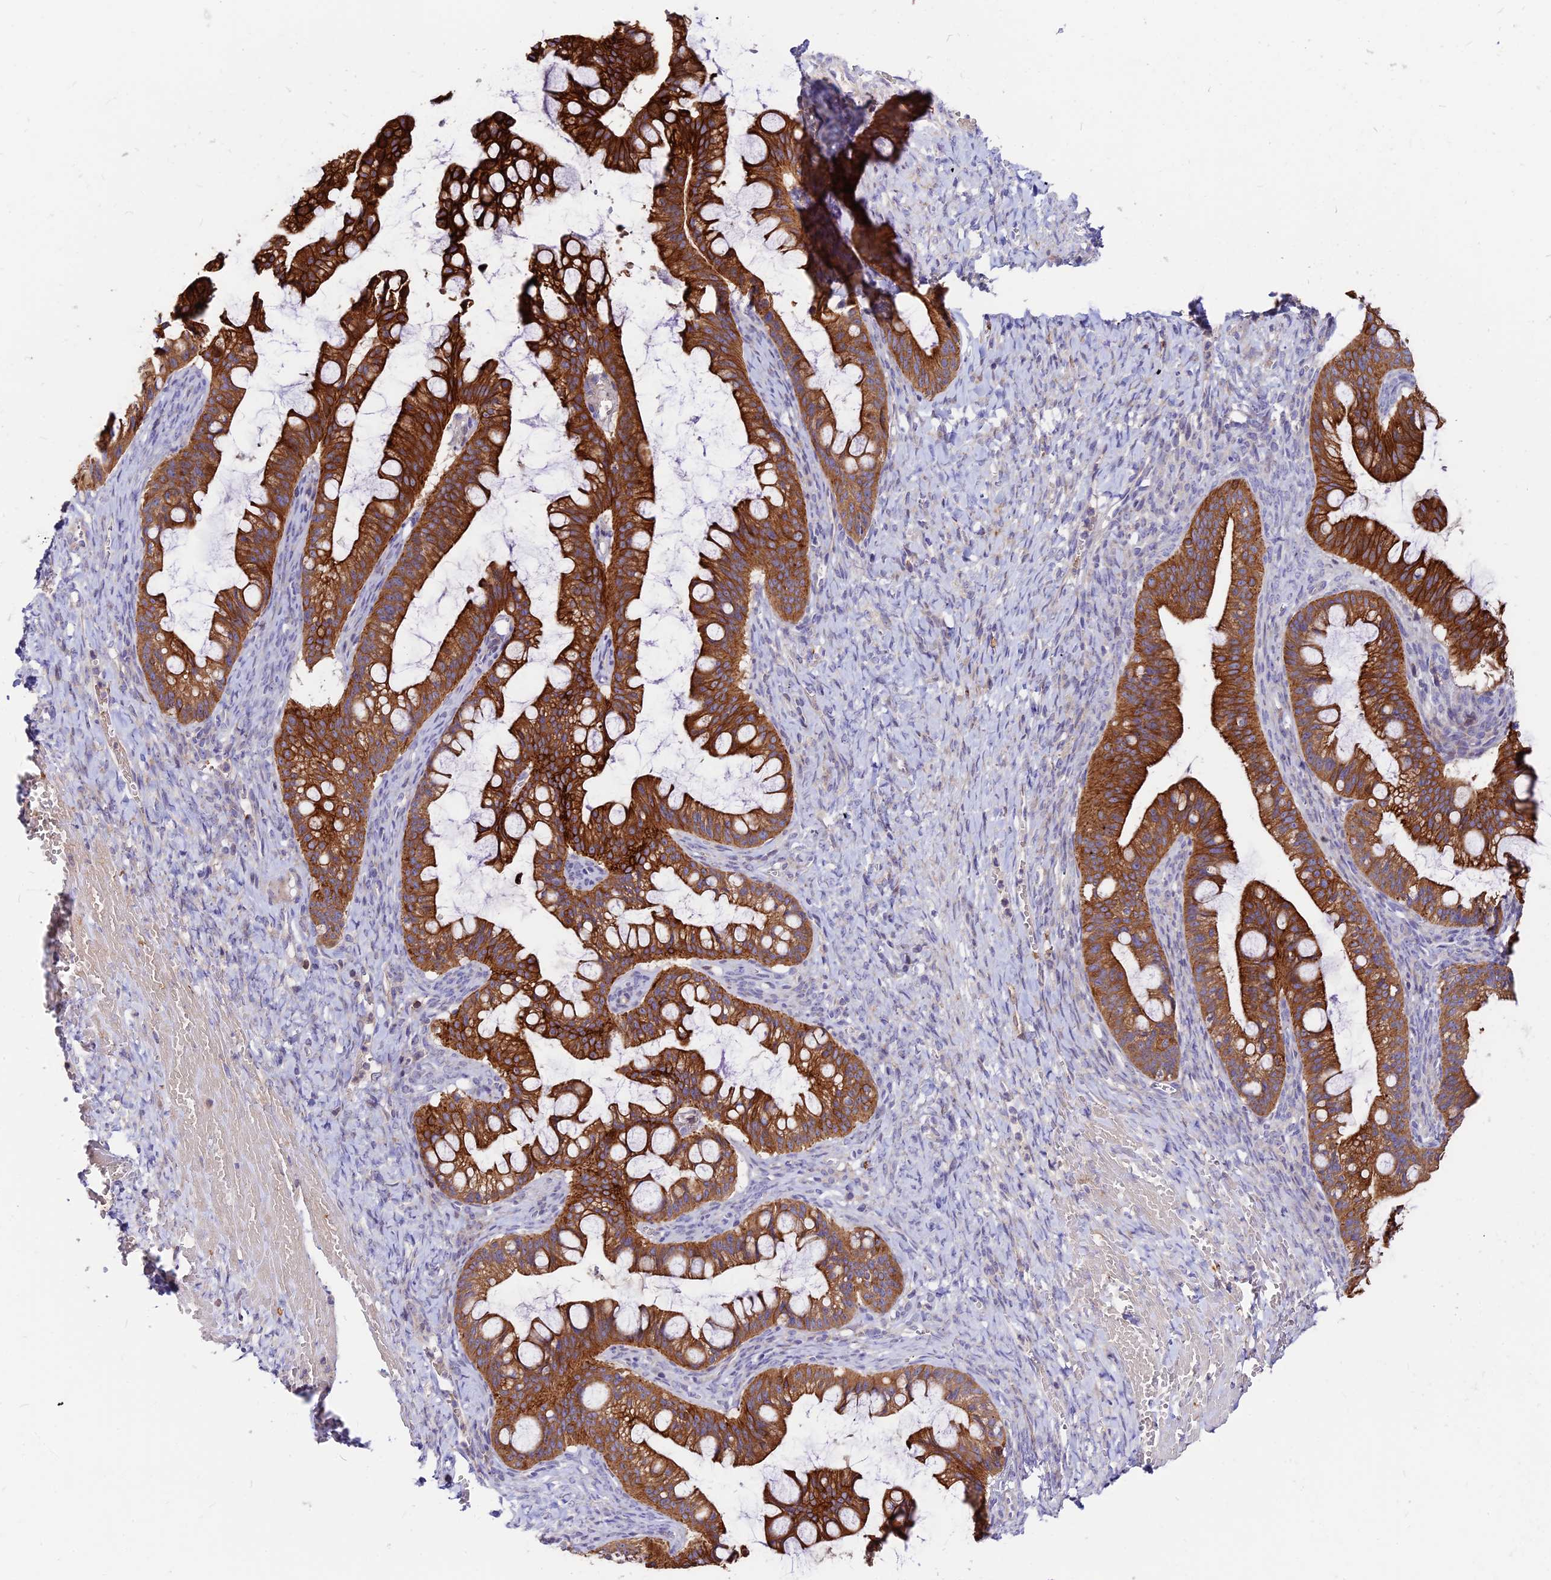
{"staining": {"intensity": "strong", "quantity": ">75%", "location": "cytoplasmic/membranous"}, "tissue": "ovarian cancer", "cell_type": "Tumor cells", "image_type": "cancer", "snomed": [{"axis": "morphology", "description": "Cystadenocarcinoma, mucinous, NOS"}, {"axis": "topography", "description": "Ovary"}], "caption": "Ovarian cancer (mucinous cystadenocarcinoma) stained with a protein marker exhibits strong staining in tumor cells.", "gene": "DENND2D", "patient": {"sex": "female", "age": 73}}